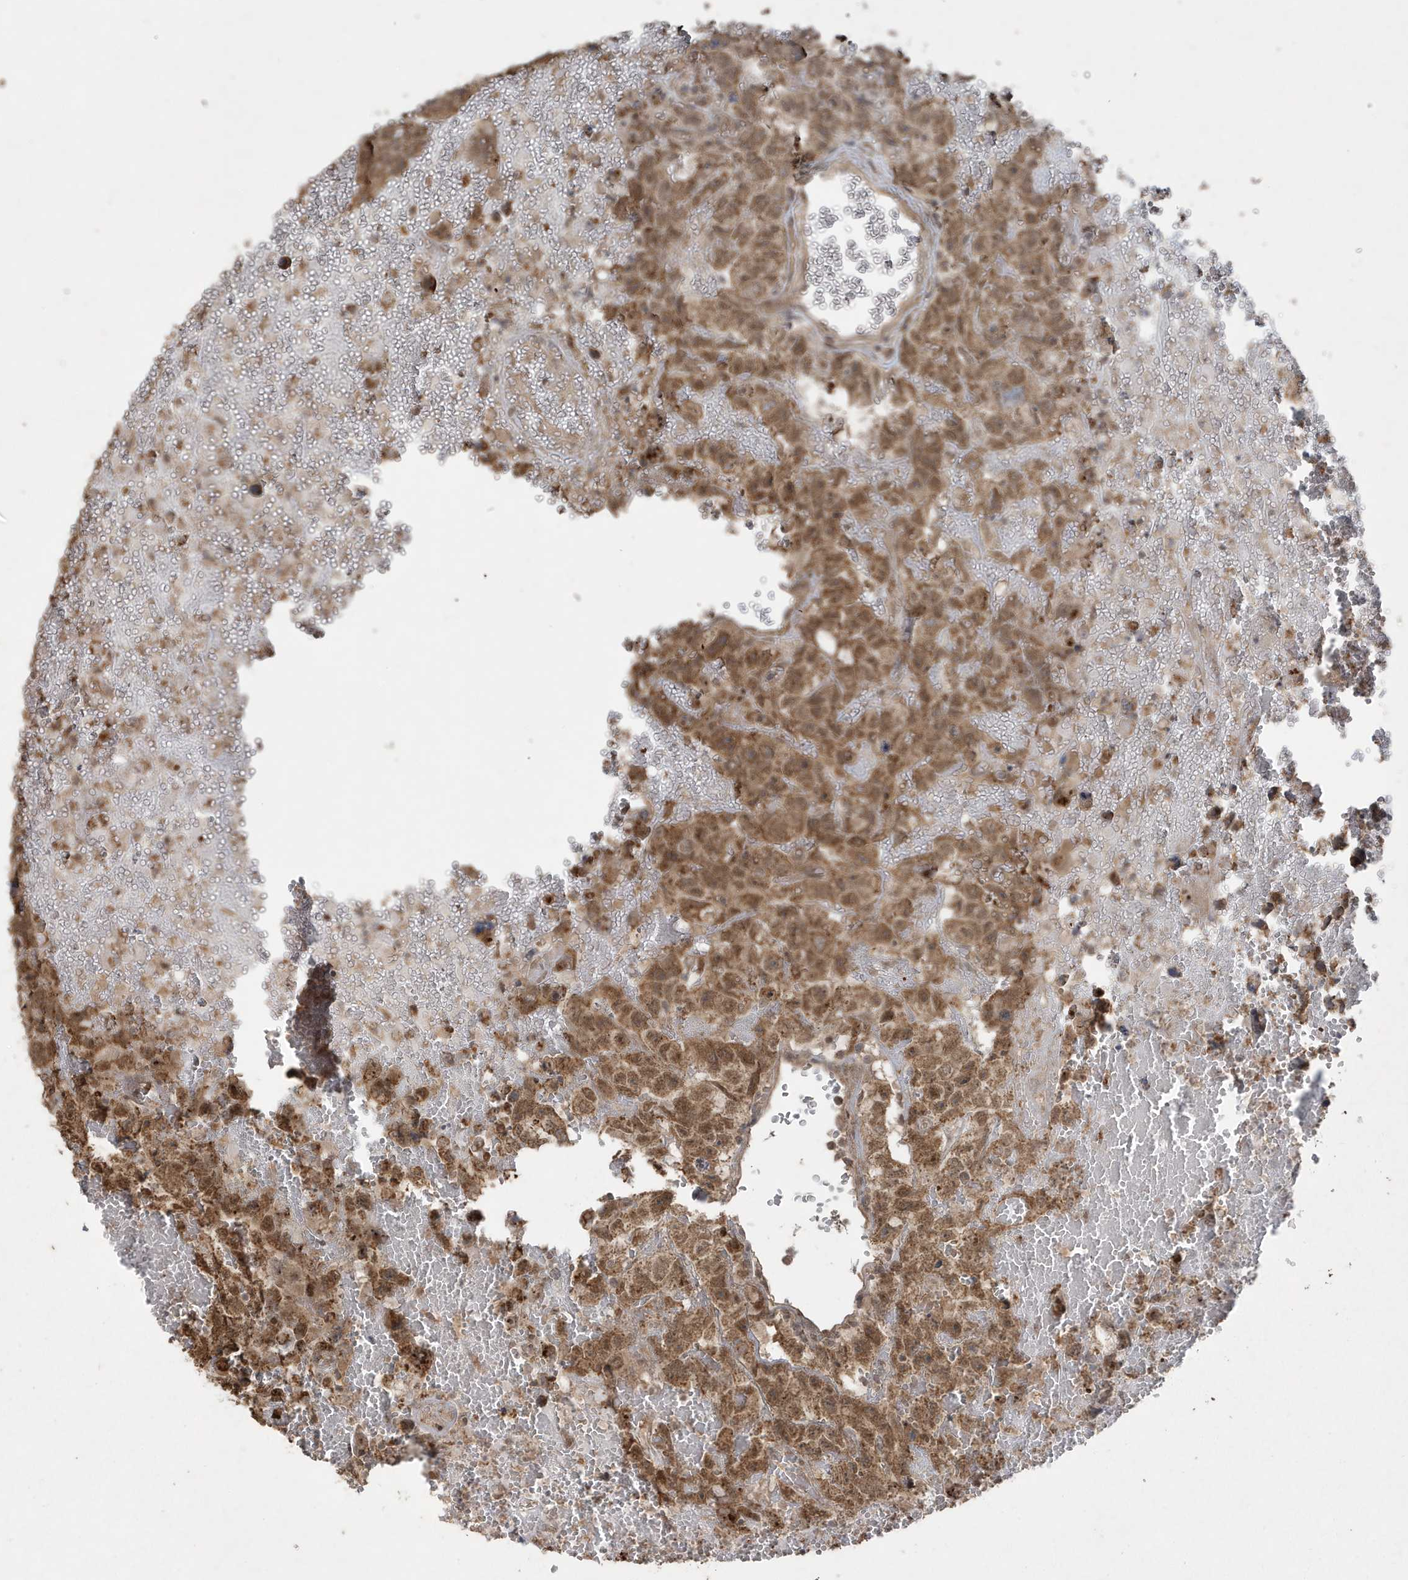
{"staining": {"intensity": "moderate", "quantity": ">75%", "location": "cytoplasmic/membranous,nuclear"}, "tissue": "testis cancer", "cell_type": "Tumor cells", "image_type": "cancer", "snomed": [{"axis": "morphology", "description": "Carcinoma, Embryonal, NOS"}, {"axis": "topography", "description": "Testis"}], "caption": "The micrograph exhibits immunohistochemical staining of embryonal carcinoma (testis). There is moderate cytoplasmic/membranous and nuclear staining is appreciated in about >75% of tumor cells. The staining was performed using DAB (3,3'-diaminobenzidine), with brown indicating positive protein expression. Nuclei are stained blue with hematoxylin.", "gene": "PAXBP1", "patient": {"sex": "male", "age": 45}}